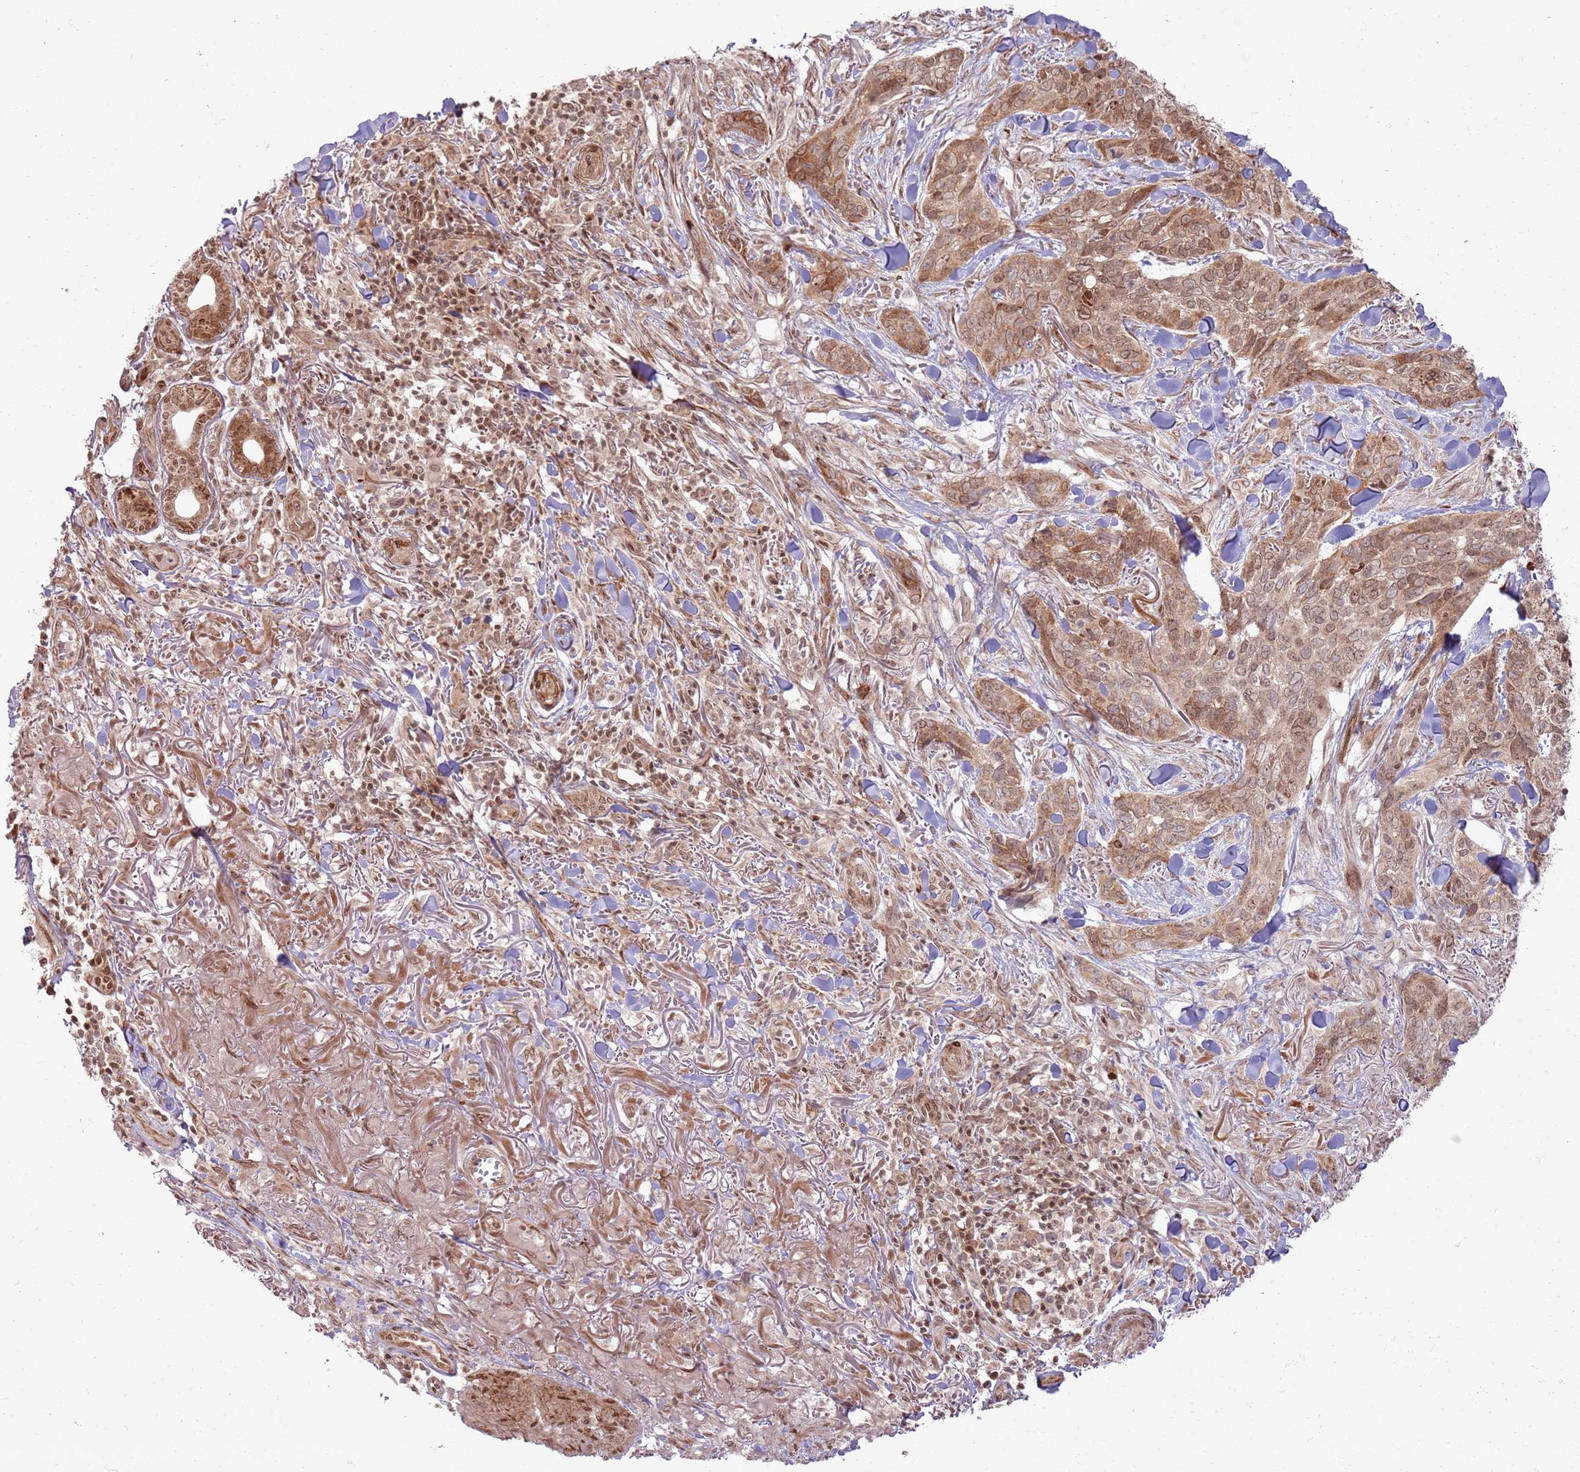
{"staining": {"intensity": "moderate", "quantity": ">75%", "location": "cytoplasmic/membranous,nuclear"}, "tissue": "skin cancer", "cell_type": "Tumor cells", "image_type": "cancer", "snomed": [{"axis": "morphology", "description": "Basal cell carcinoma"}, {"axis": "topography", "description": "Skin"}], "caption": "A medium amount of moderate cytoplasmic/membranous and nuclear staining is present in about >75% of tumor cells in skin cancer tissue.", "gene": "KLHL36", "patient": {"sex": "male", "age": 86}}